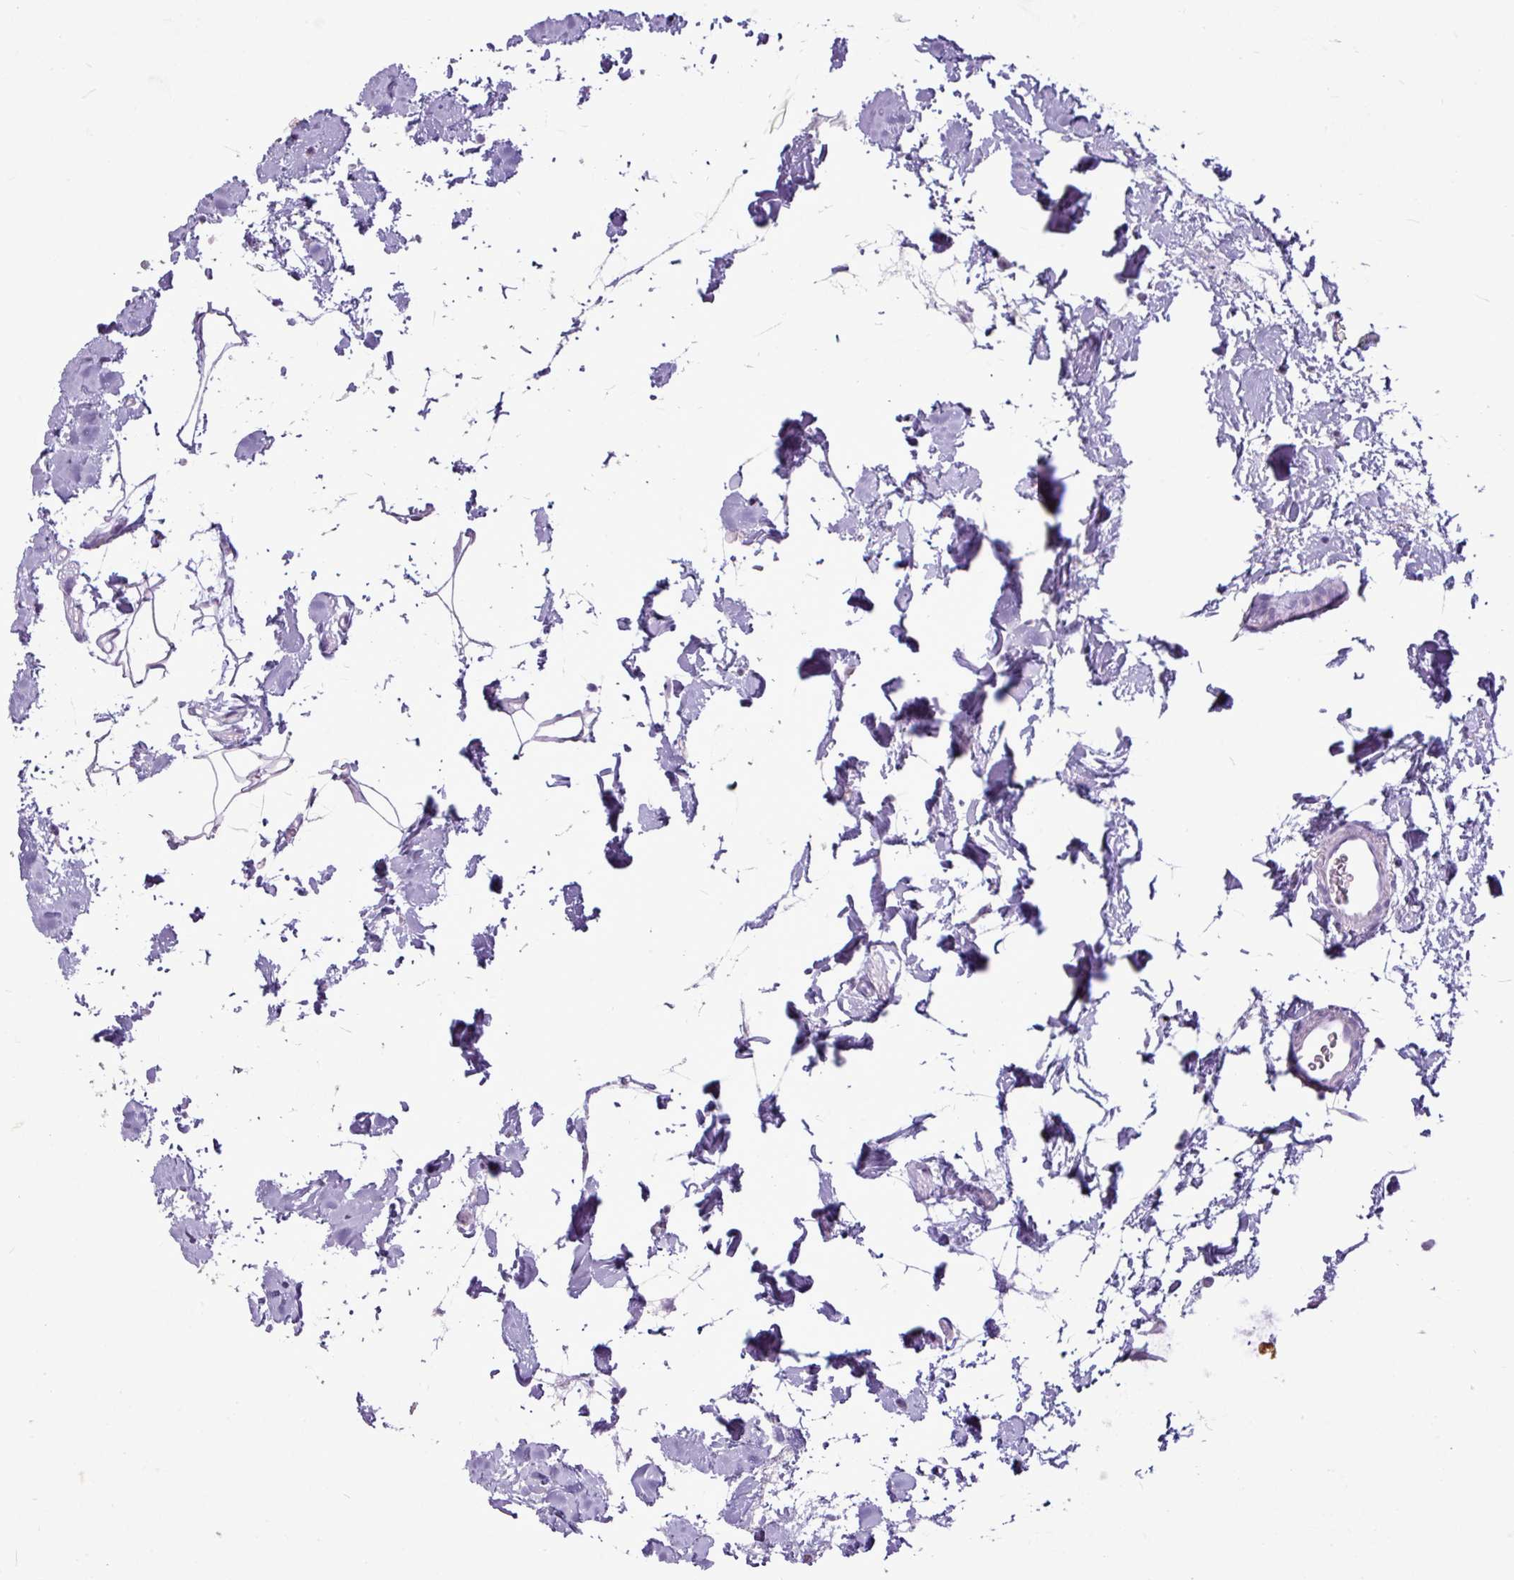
{"staining": {"intensity": "negative", "quantity": "none", "location": "none"}, "tissue": "colon", "cell_type": "Endothelial cells", "image_type": "normal", "snomed": [{"axis": "morphology", "description": "Normal tissue, NOS"}, {"axis": "topography", "description": "Colon"}], "caption": "IHC micrograph of benign colon stained for a protein (brown), which demonstrates no staining in endothelial cells. (Brightfield microscopy of DAB immunohistochemistry (IHC) at high magnification).", "gene": "AMY2A", "patient": {"sex": "female", "age": 84}}